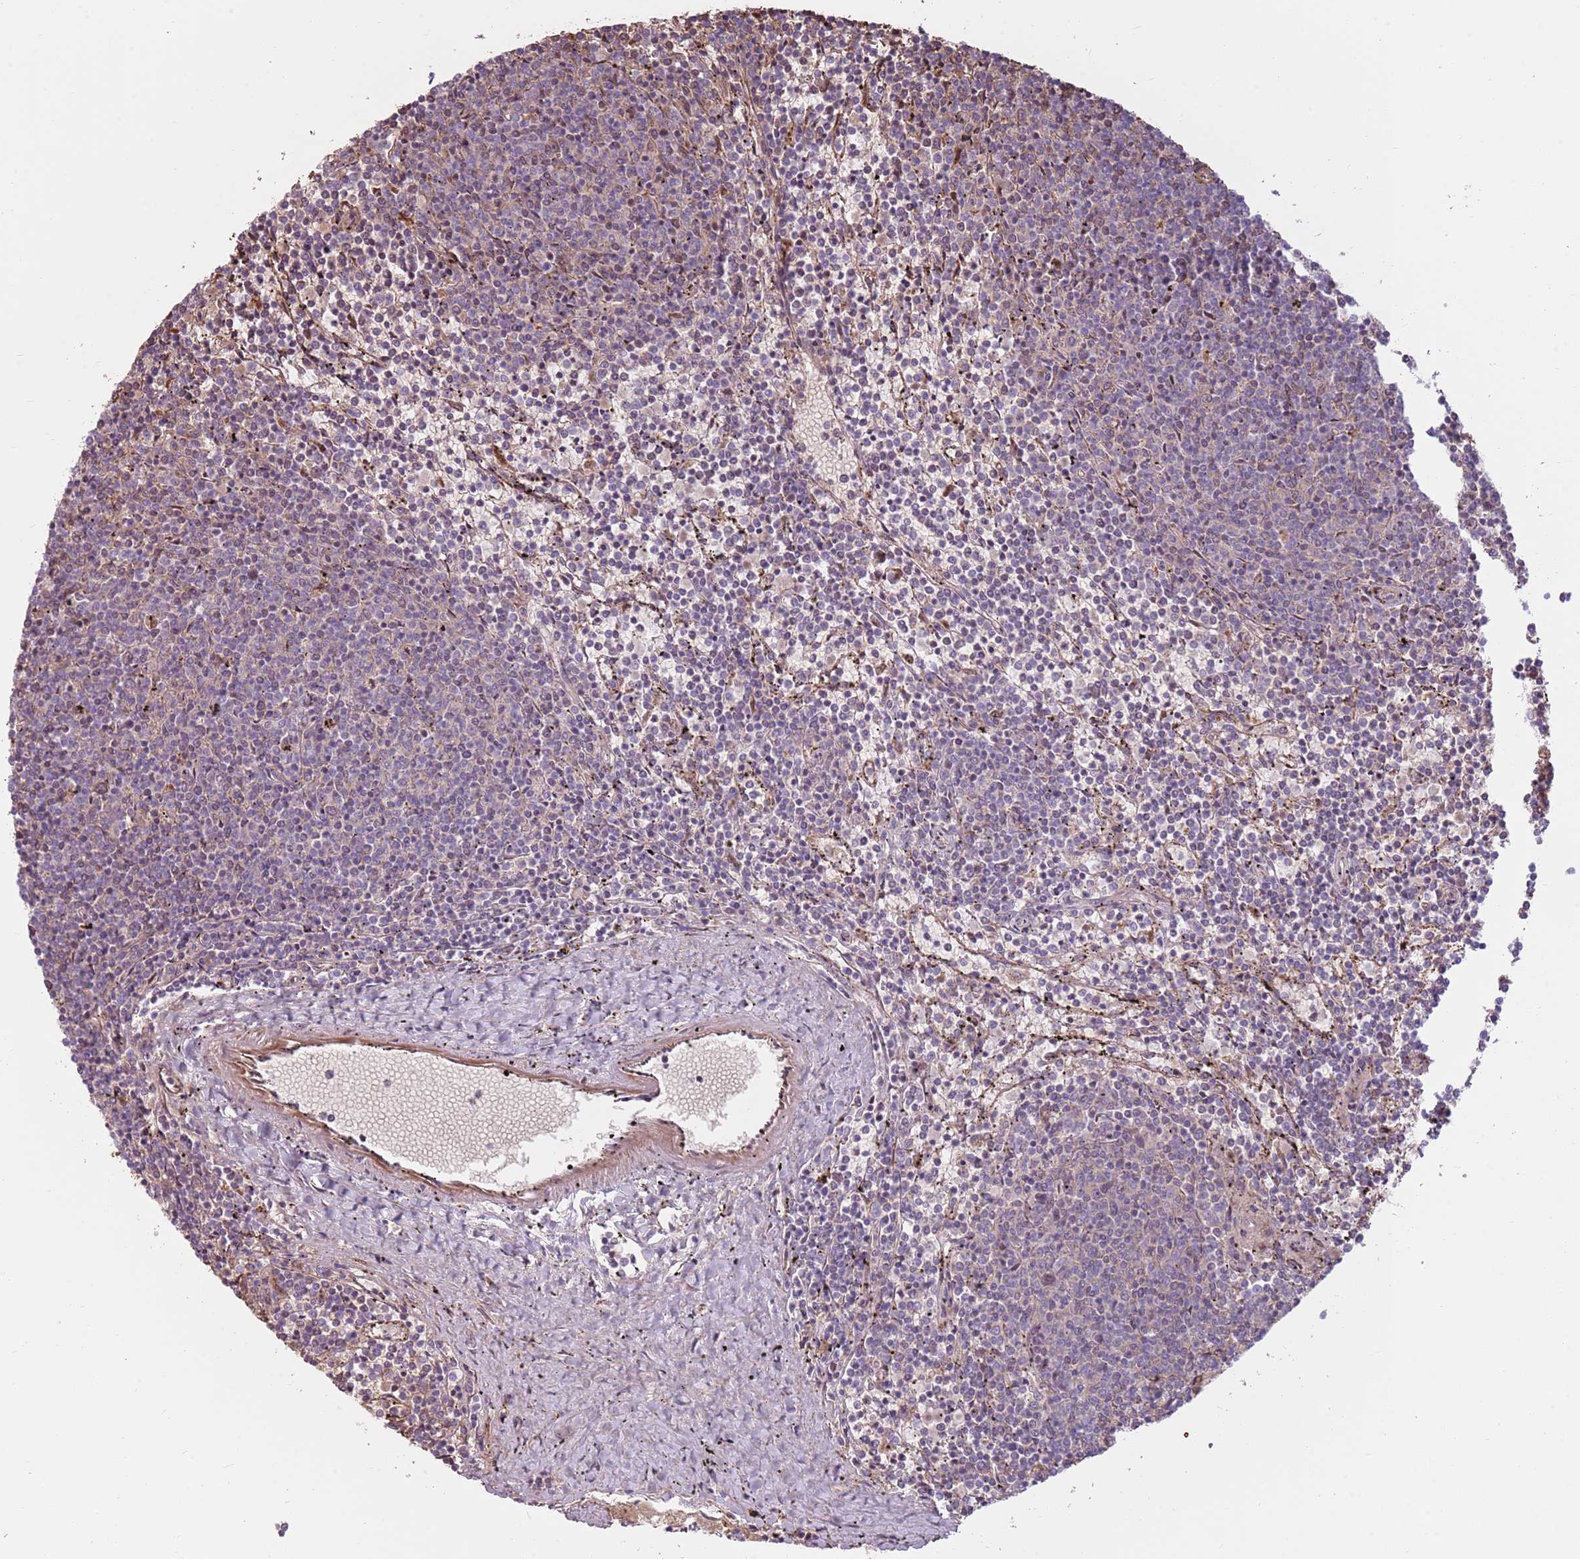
{"staining": {"intensity": "negative", "quantity": "none", "location": "none"}, "tissue": "lymphoma", "cell_type": "Tumor cells", "image_type": "cancer", "snomed": [{"axis": "morphology", "description": "Malignant lymphoma, non-Hodgkin's type, Low grade"}, {"axis": "topography", "description": "Spleen"}], "caption": "This is an immunohistochemistry (IHC) image of lymphoma. There is no positivity in tumor cells.", "gene": "HSPA14", "patient": {"sex": "female", "age": 50}}